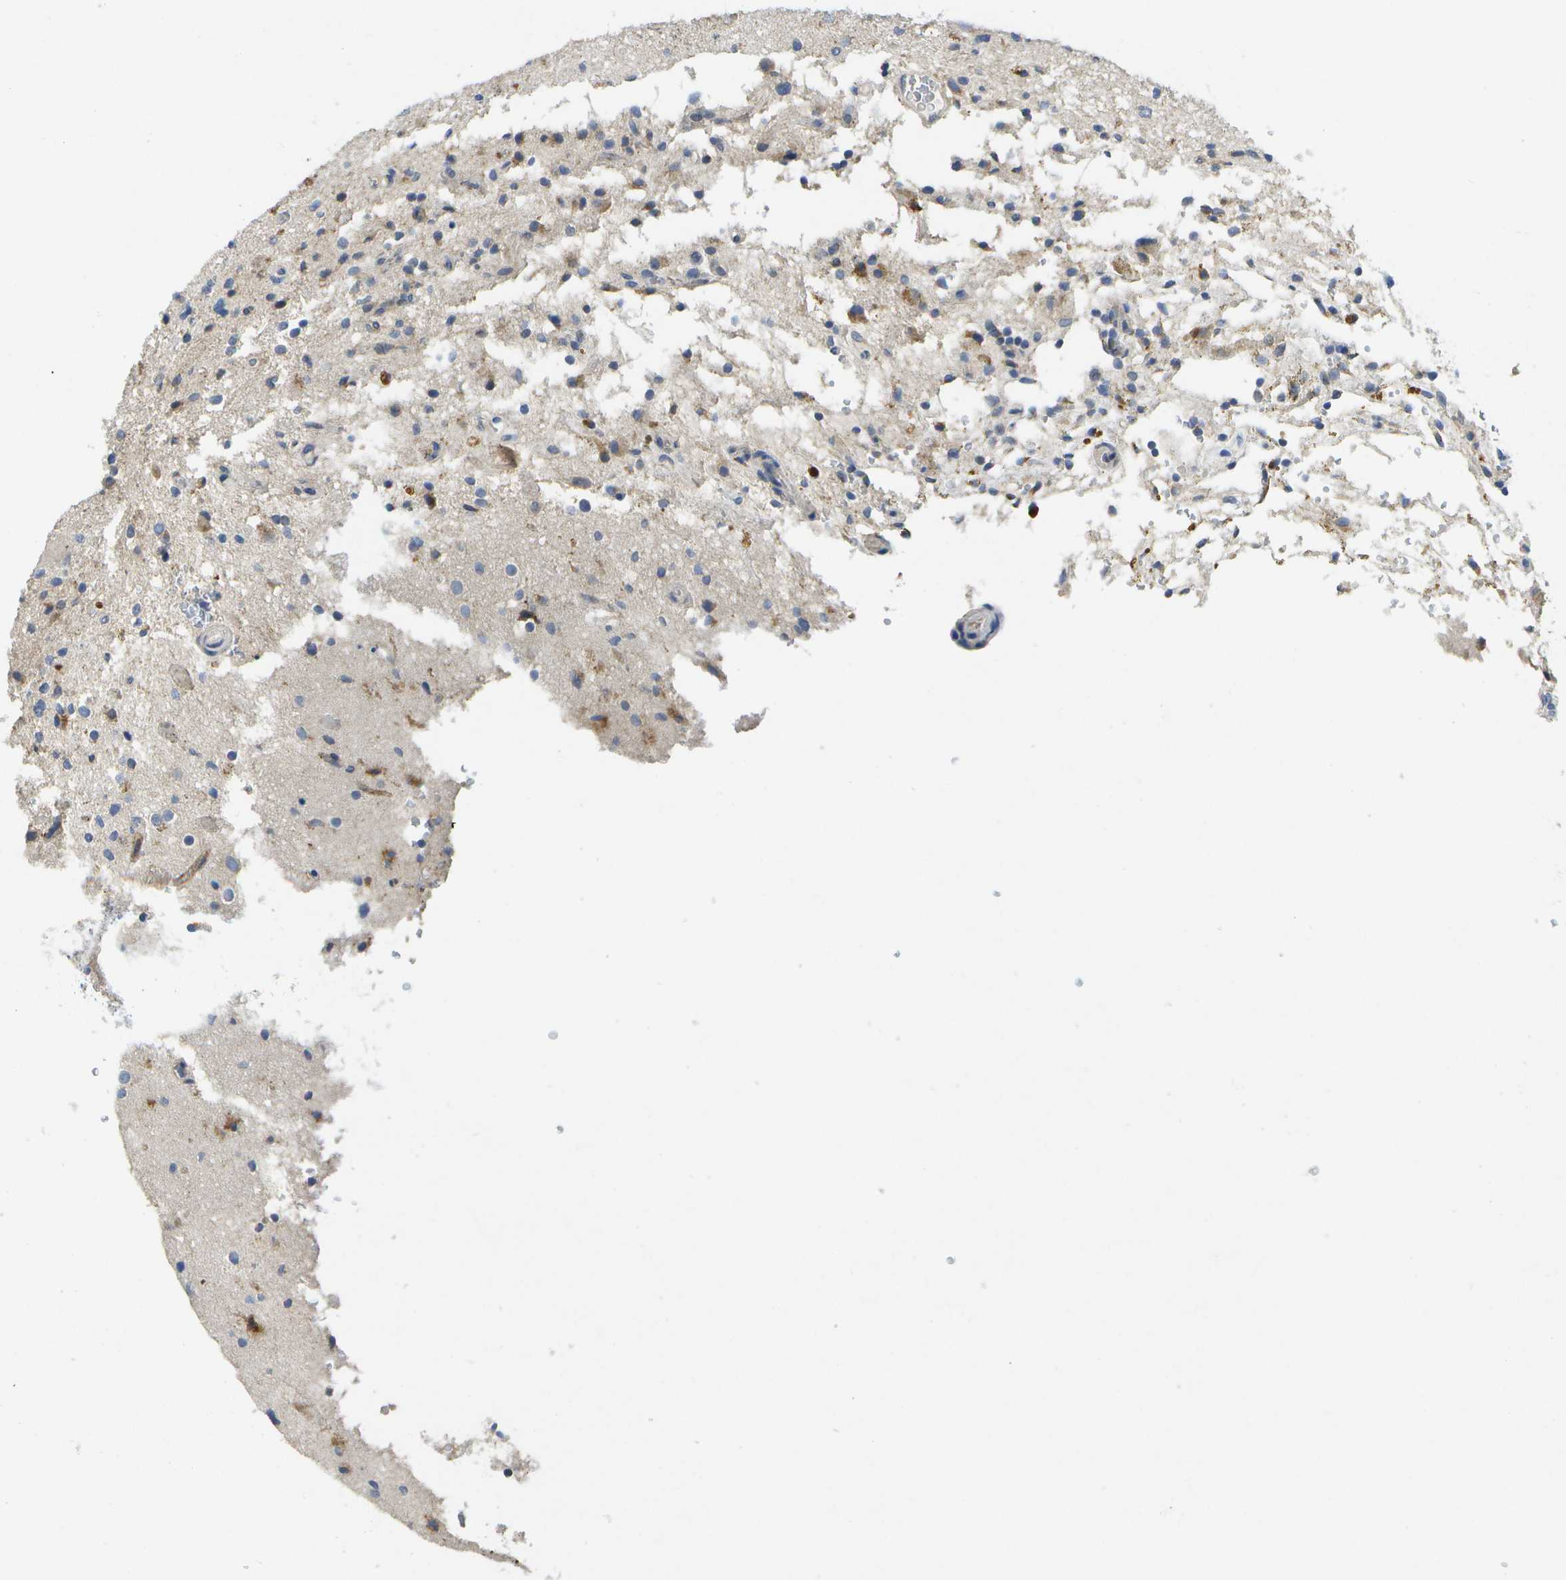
{"staining": {"intensity": "moderate", "quantity": "<25%", "location": "cytoplasmic/membranous"}, "tissue": "glioma", "cell_type": "Tumor cells", "image_type": "cancer", "snomed": [{"axis": "morphology", "description": "Glioma, malignant, High grade"}, {"axis": "topography", "description": "Brain"}], "caption": "A brown stain highlights moderate cytoplasmic/membranous positivity of a protein in glioma tumor cells. The protein is stained brown, and the nuclei are stained in blue (DAB (3,3'-diaminobenzidine) IHC with brightfield microscopy, high magnification).", "gene": "KDELR1", "patient": {"sex": "male", "age": 33}}